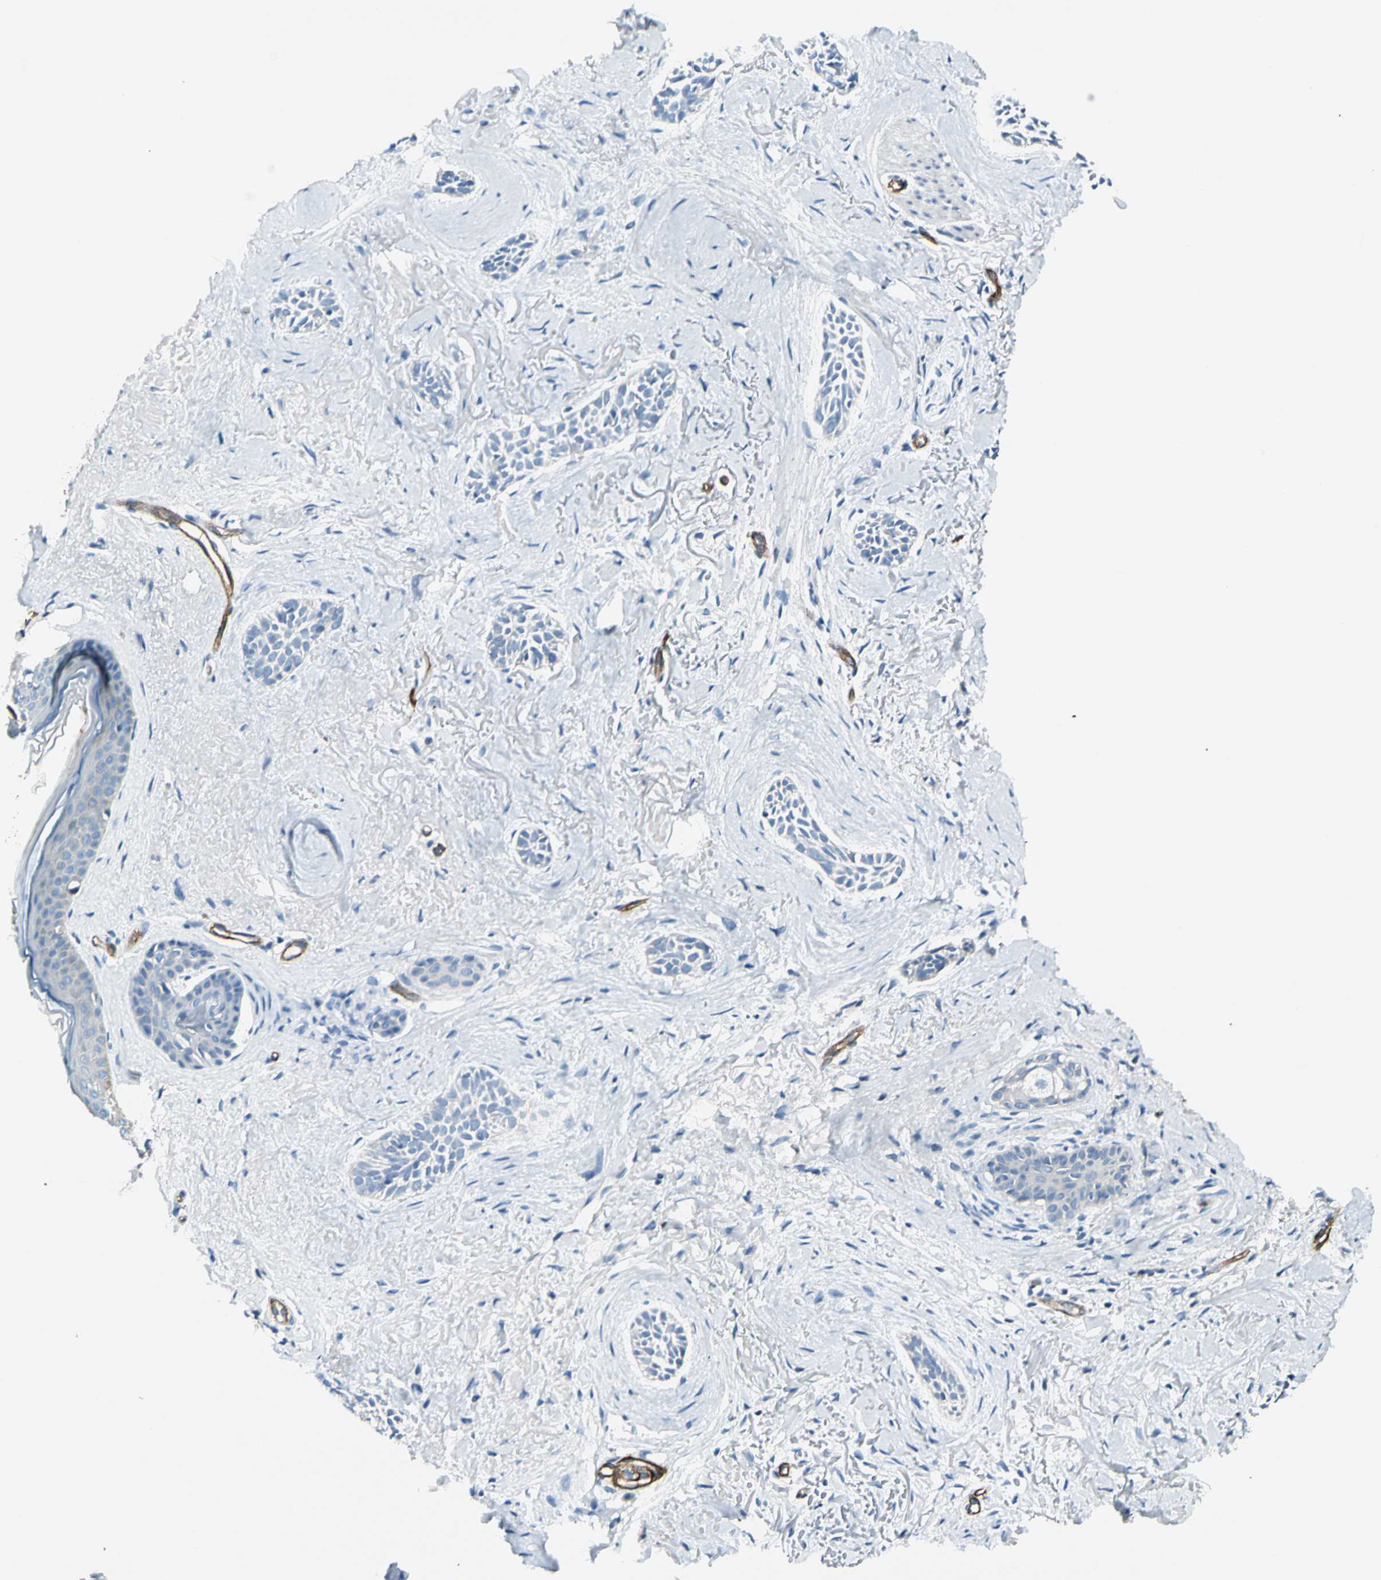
{"staining": {"intensity": "negative", "quantity": "none", "location": "none"}, "tissue": "skin cancer", "cell_type": "Tumor cells", "image_type": "cancer", "snomed": [{"axis": "morphology", "description": "Normal tissue, NOS"}, {"axis": "morphology", "description": "Basal cell carcinoma"}, {"axis": "topography", "description": "Skin"}], "caption": "DAB (3,3'-diaminobenzidine) immunohistochemical staining of human skin cancer shows no significant expression in tumor cells. (Immunohistochemistry, brightfield microscopy, high magnification).", "gene": "CD93", "patient": {"sex": "female", "age": 84}}